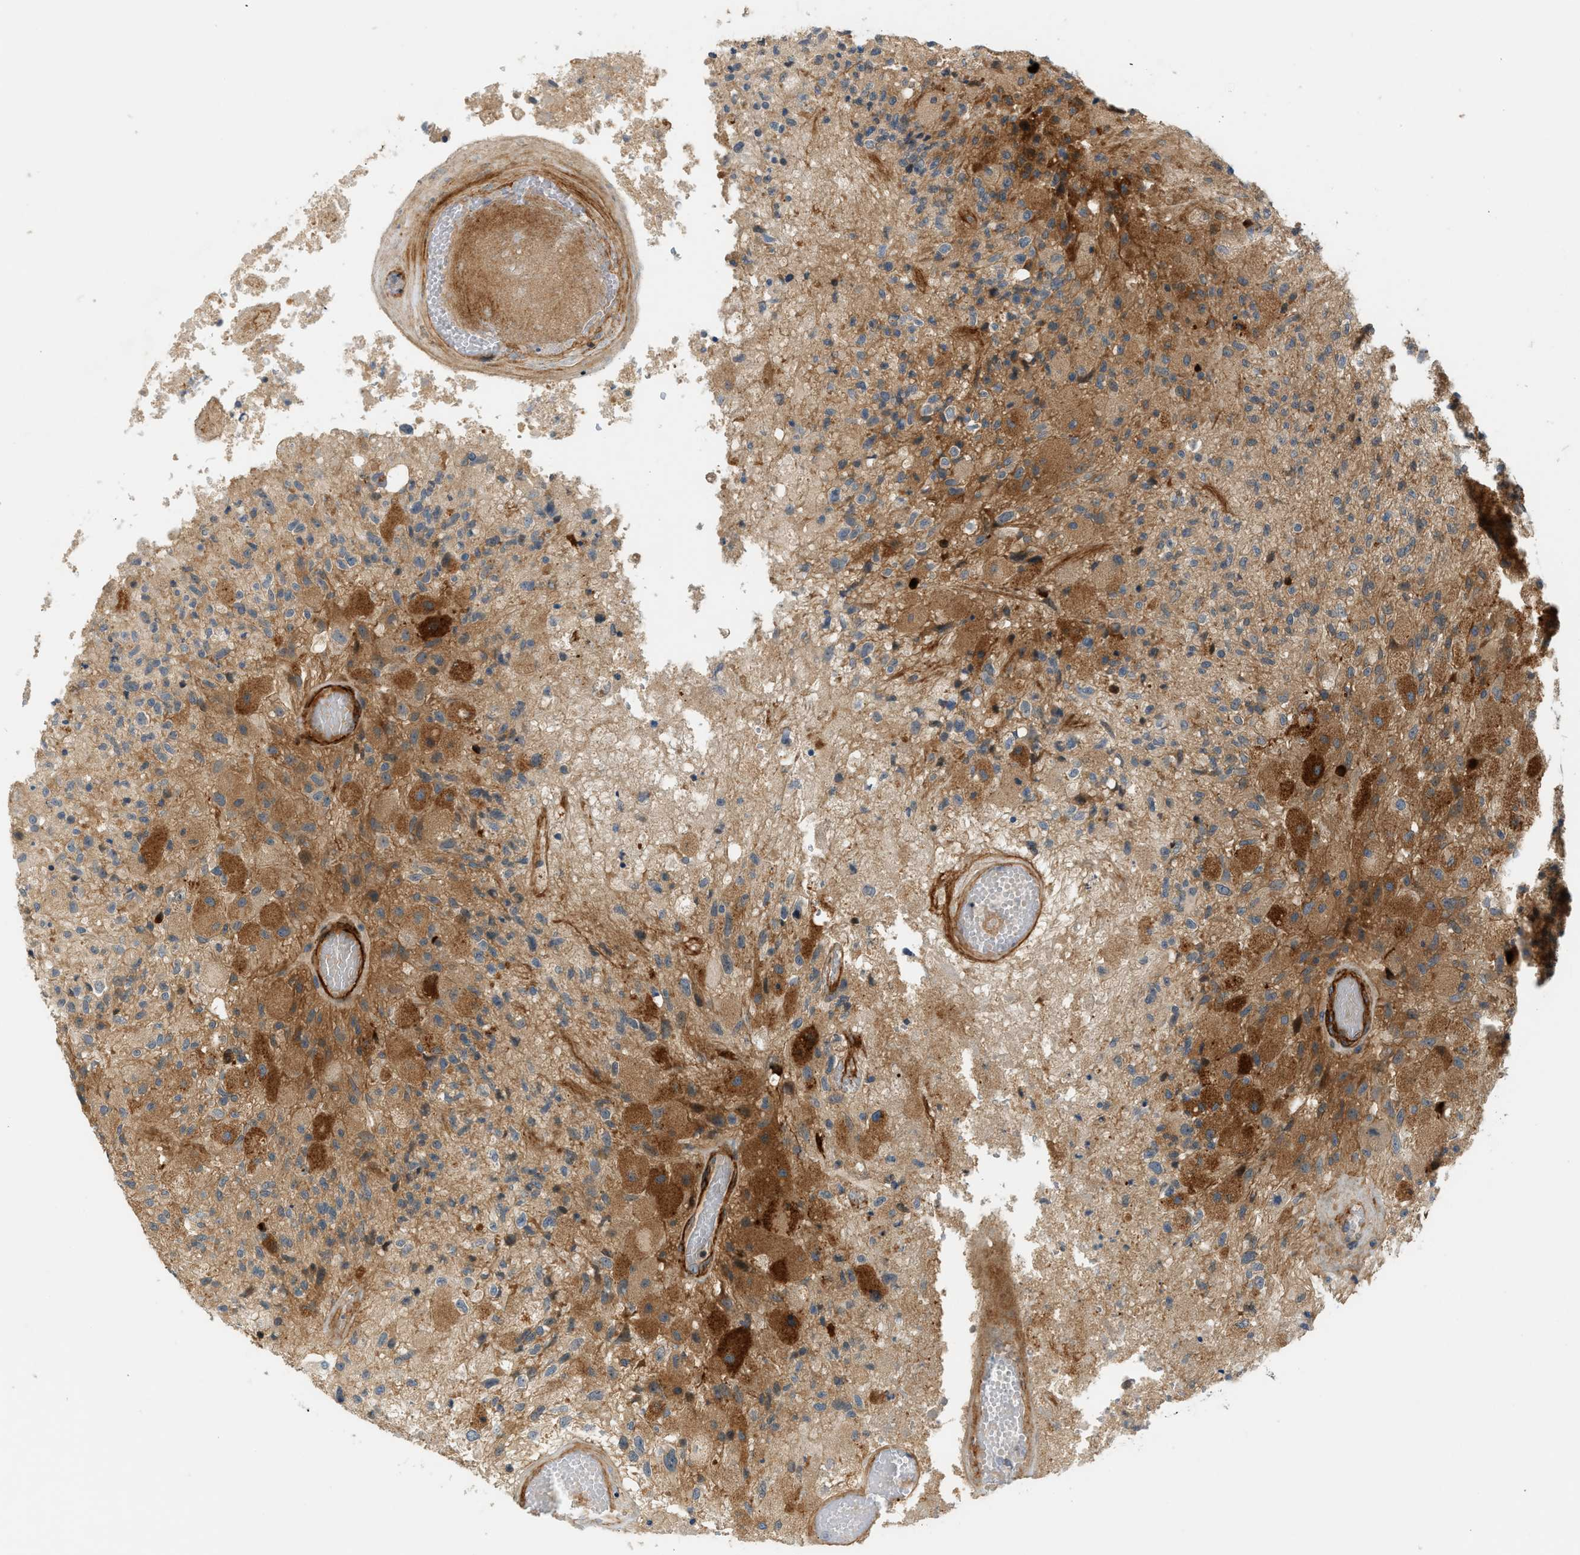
{"staining": {"intensity": "moderate", "quantity": ">75%", "location": "cytoplasmic/membranous"}, "tissue": "glioma", "cell_type": "Tumor cells", "image_type": "cancer", "snomed": [{"axis": "morphology", "description": "Normal tissue, NOS"}, {"axis": "morphology", "description": "Glioma, malignant, High grade"}, {"axis": "topography", "description": "Cerebral cortex"}], "caption": "Glioma stained with immunohistochemistry (IHC) reveals moderate cytoplasmic/membranous positivity in approximately >75% of tumor cells. (IHC, brightfield microscopy, high magnification).", "gene": "EDNRA", "patient": {"sex": "male", "age": 77}}